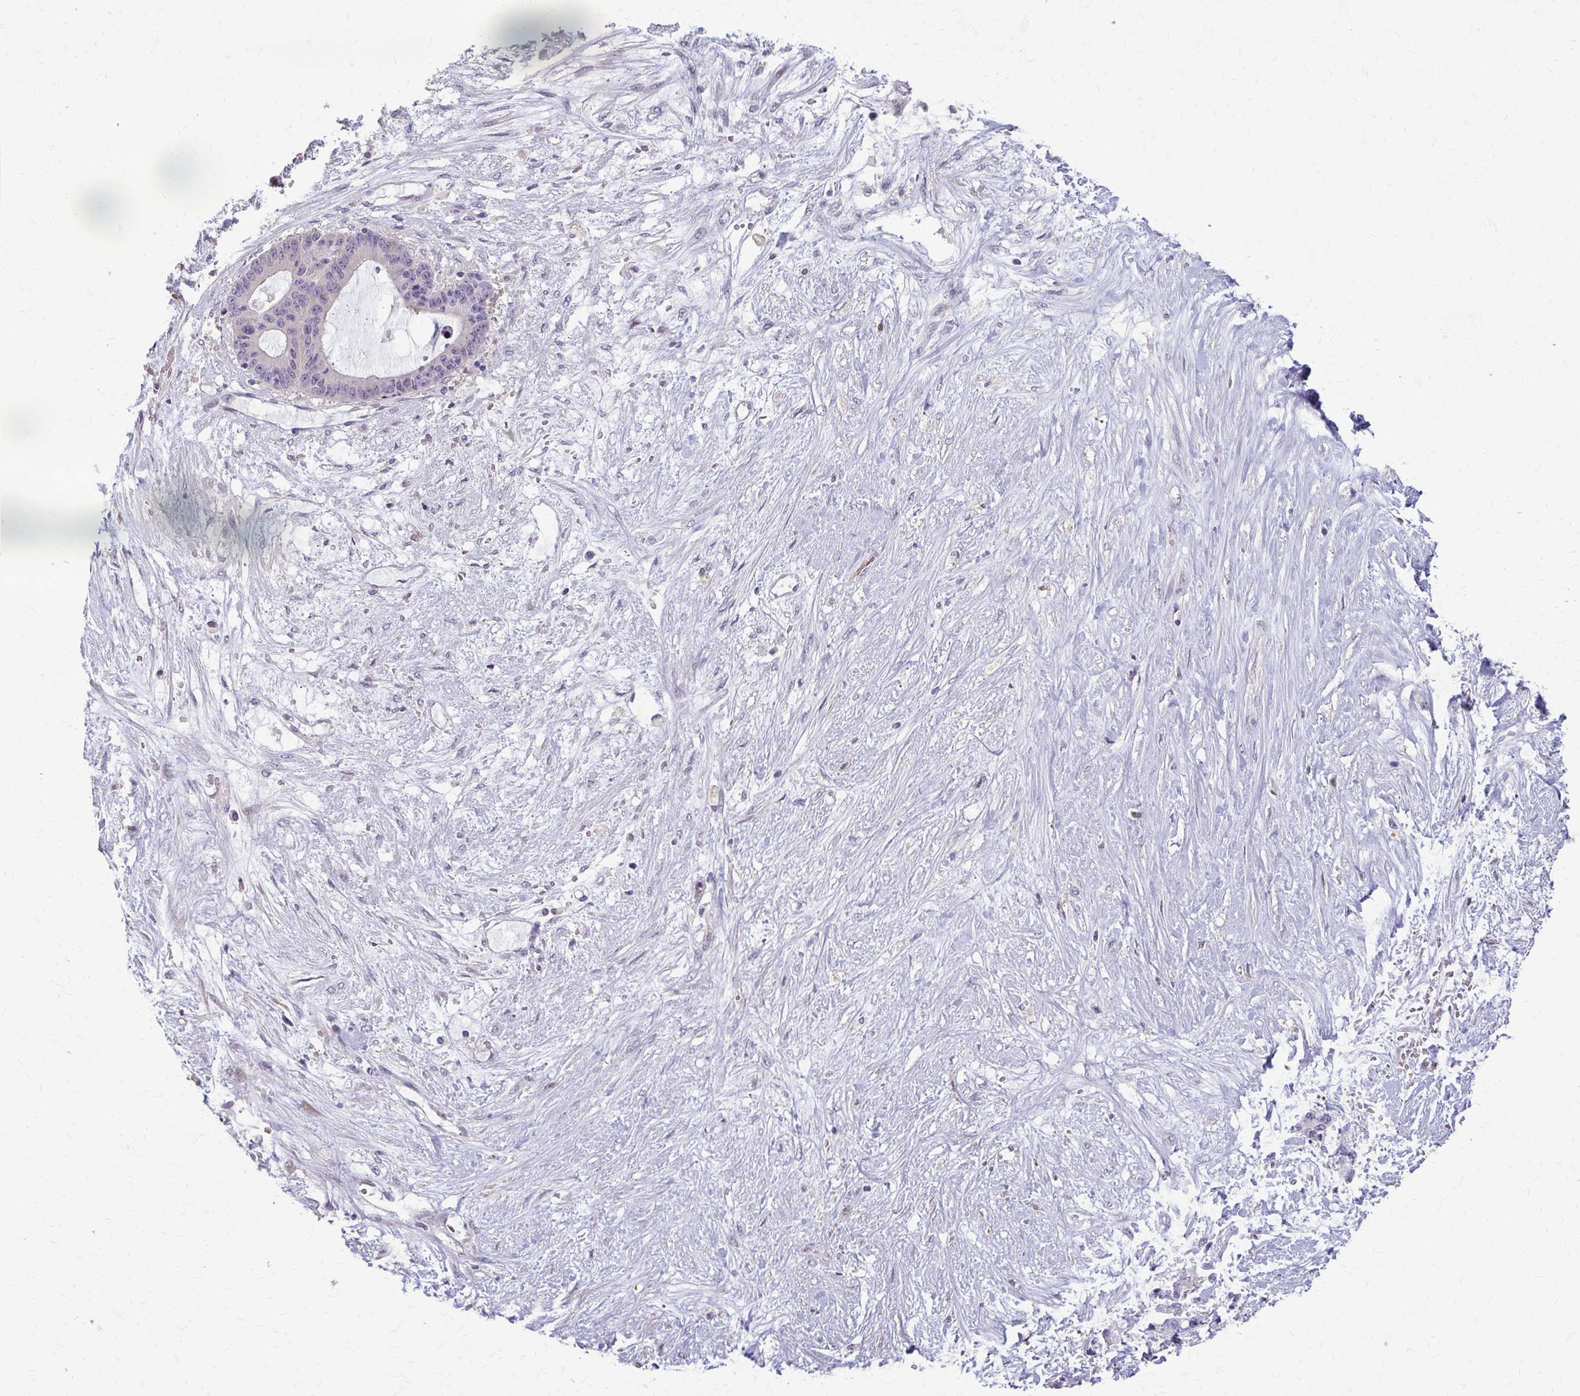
{"staining": {"intensity": "negative", "quantity": "none", "location": "none"}, "tissue": "liver cancer", "cell_type": "Tumor cells", "image_type": "cancer", "snomed": [{"axis": "morphology", "description": "Normal tissue, NOS"}, {"axis": "morphology", "description": "Cholangiocarcinoma"}, {"axis": "topography", "description": "Liver"}, {"axis": "topography", "description": "Peripheral nerve tissue"}], "caption": "Liver cancer stained for a protein using IHC displays no staining tumor cells.", "gene": "ZNF34", "patient": {"sex": "female", "age": 73}}